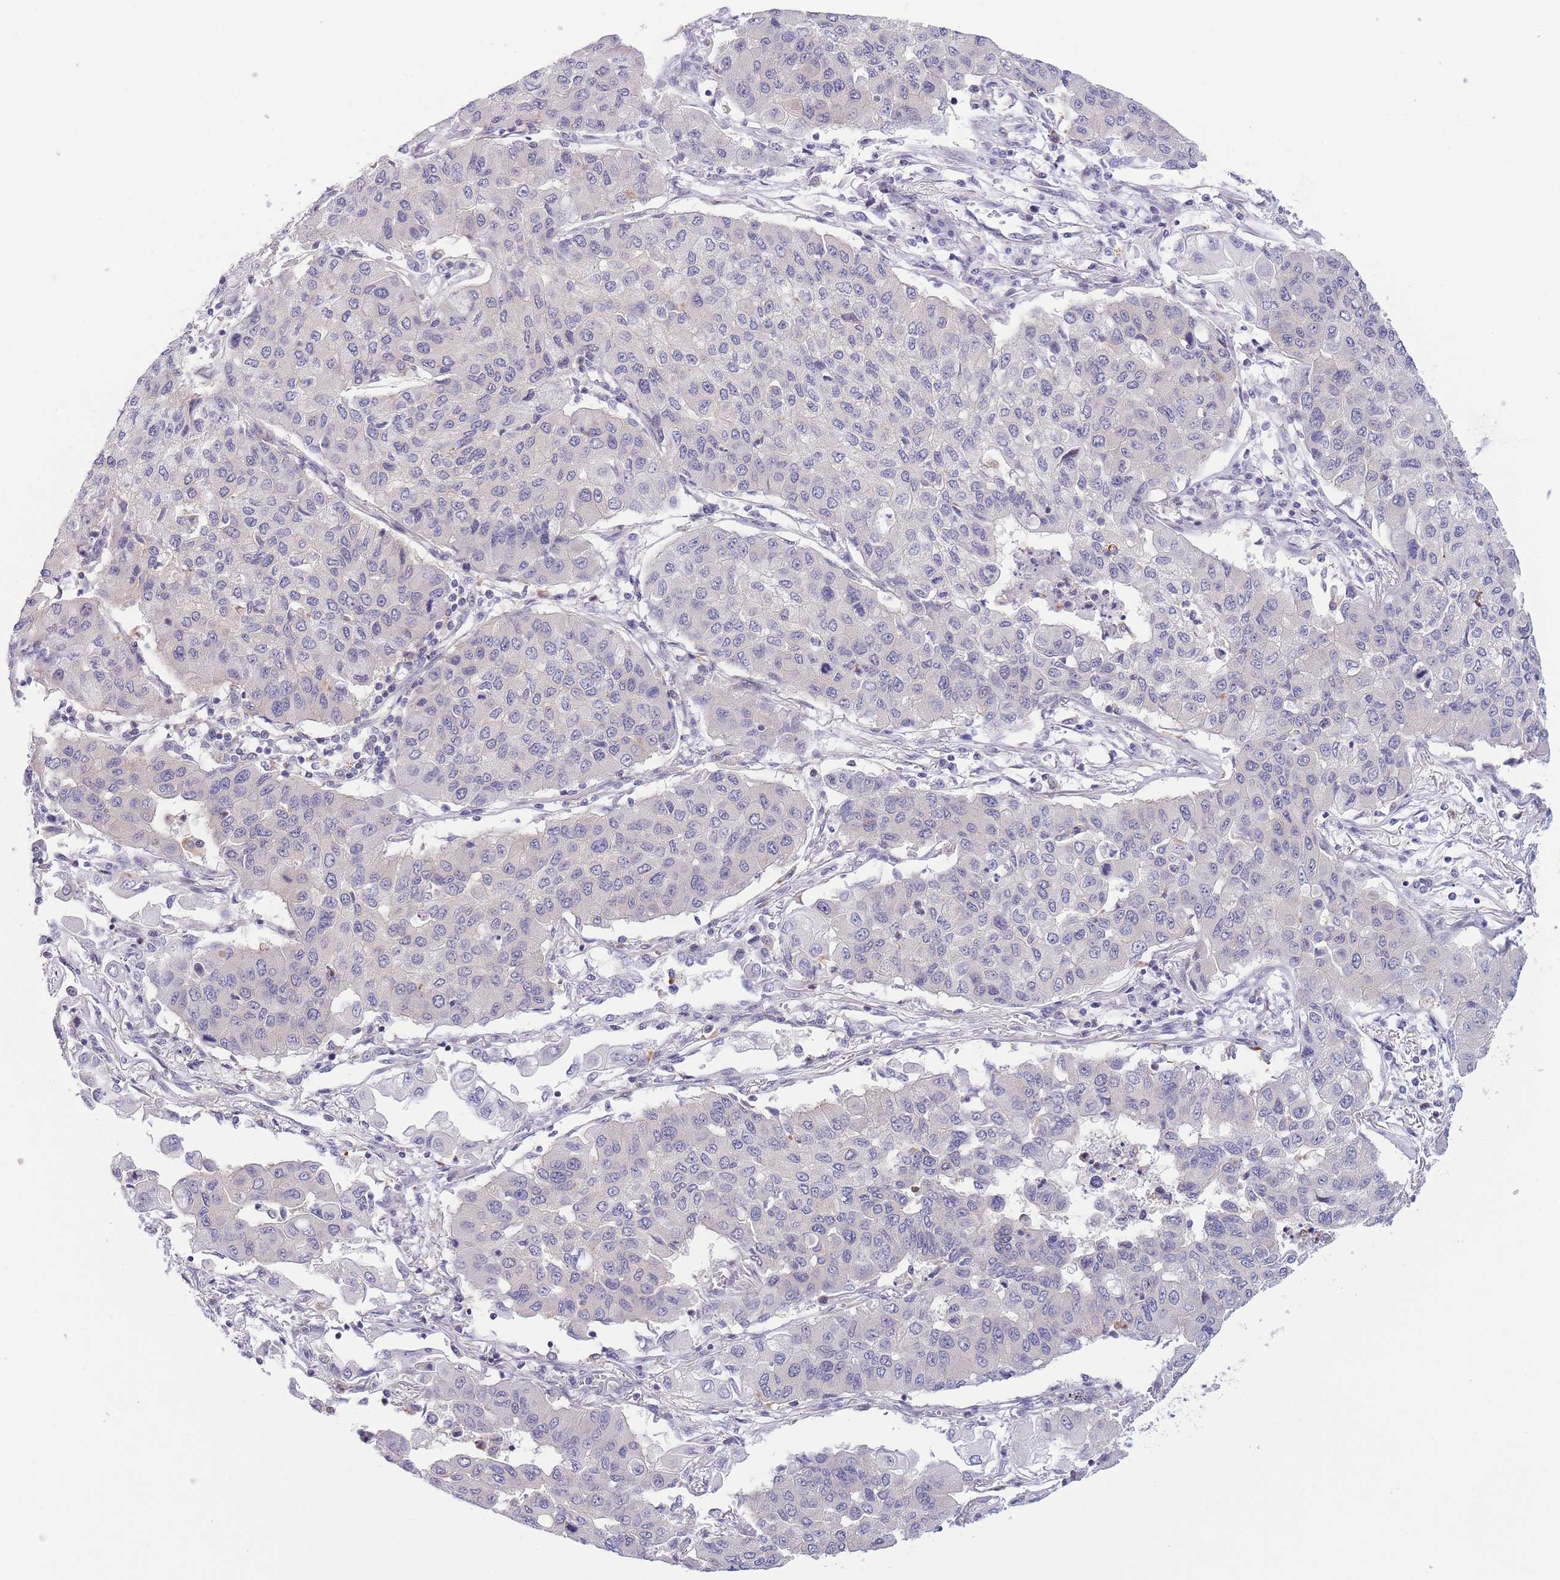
{"staining": {"intensity": "negative", "quantity": "none", "location": "none"}, "tissue": "lung cancer", "cell_type": "Tumor cells", "image_type": "cancer", "snomed": [{"axis": "morphology", "description": "Squamous cell carcinoma, NOS"}, {"axis": "topography", "description": "Lung"}], "caption": "This is an IHC image of lung cancer. There is no staining in tumor cells.", "gene": "C9orf152", "patient": {"sex": "male", "age": 74}}